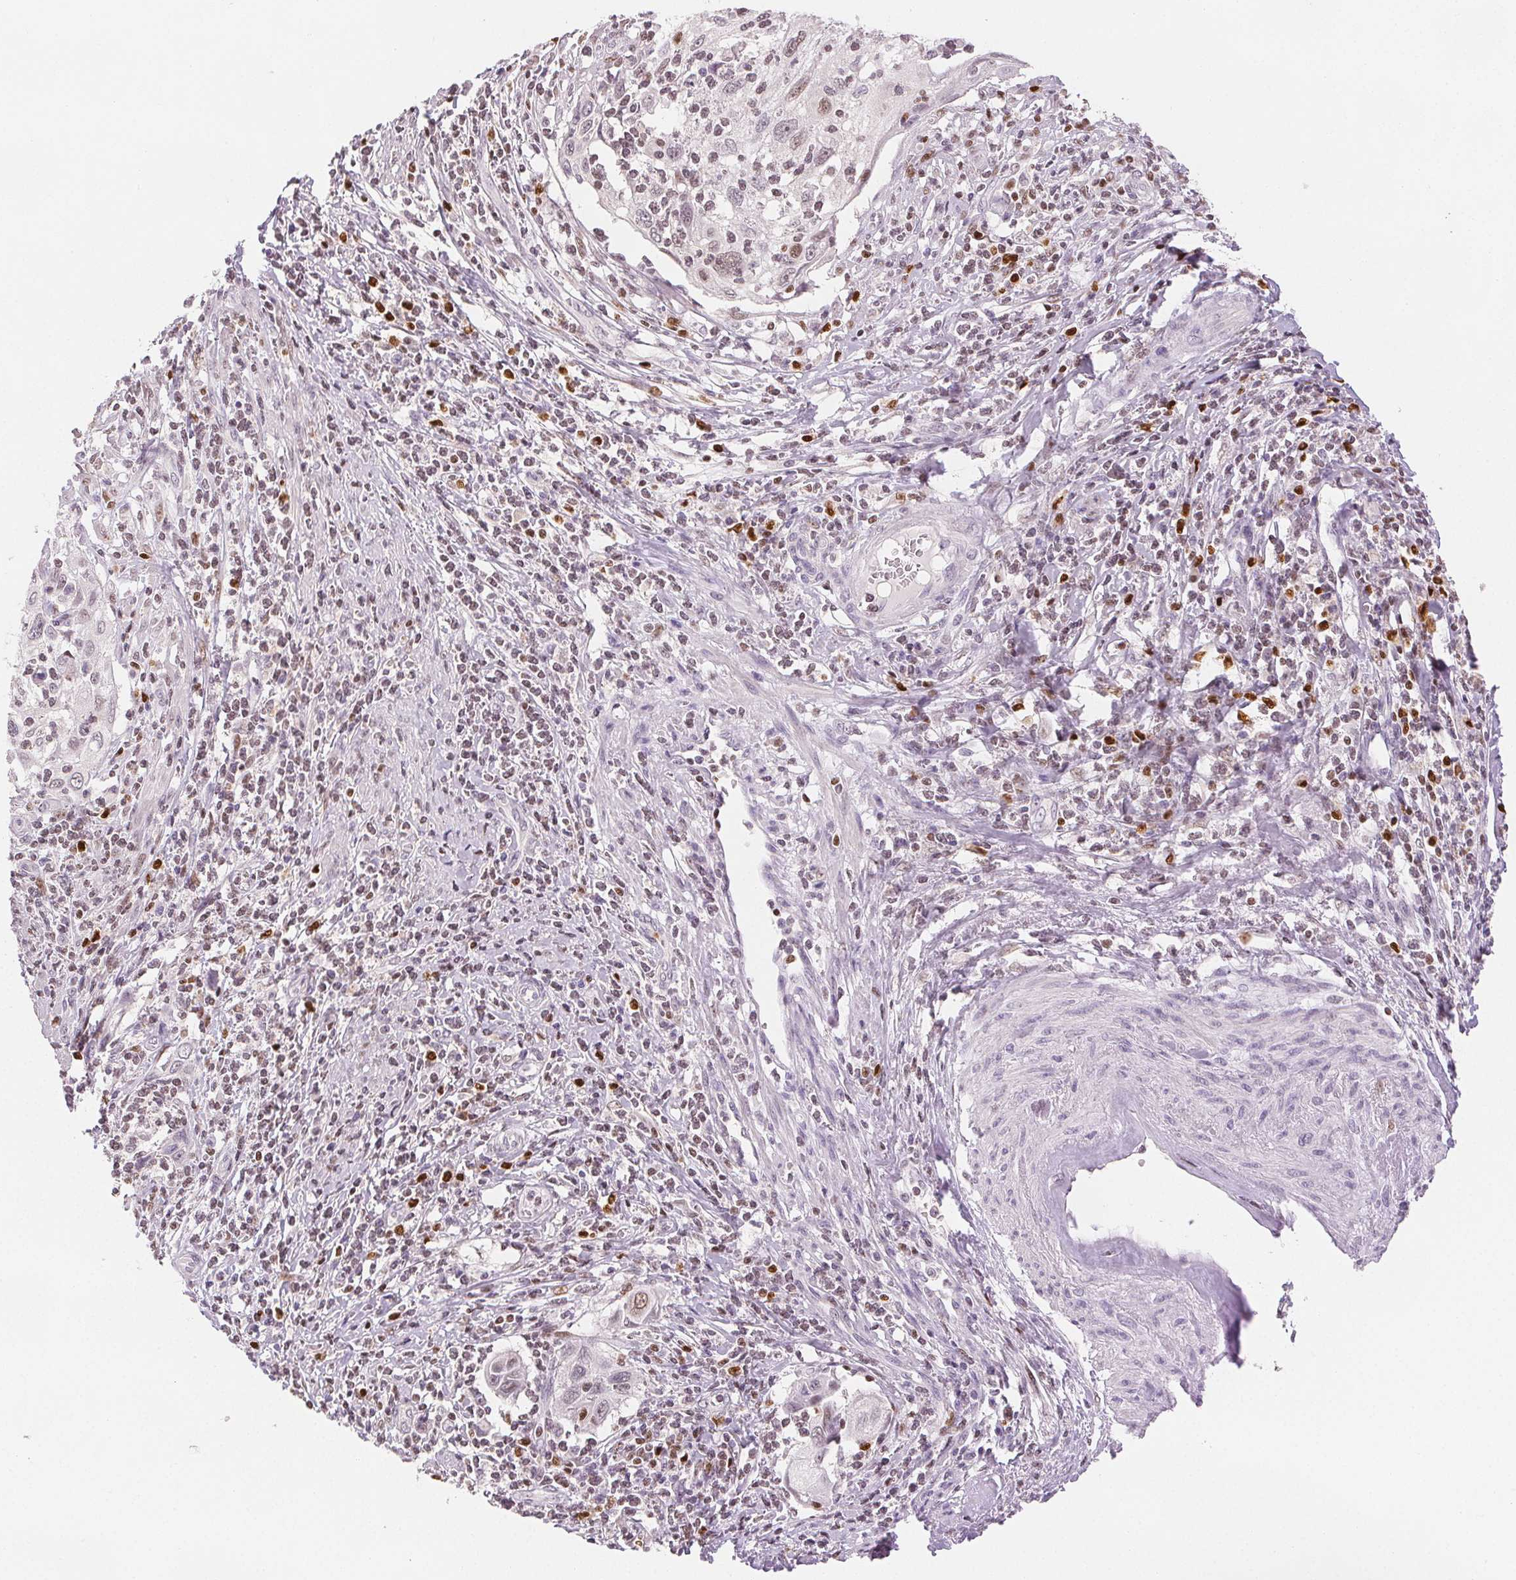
{"staining": {"intensity": "moderate", "quantity": "<25%", "location": "nuclear"}, "tissue": "cervical cancer", "cell_type": "Tumor cells", "image_type": "cancer", "snomed": [{"axis": "morphology", "description": "Squamous cell carcinoma, NOS"}, {"axis": "topography", "description": "Cervix"}], "caption": "Immunohistochemistry (IHC) histopathology image of neoplastic tissue: human squamous cell carcinoma (cervical) stained using immunohistochemistry (IHC) shows low levels of moderate protein expression localized specifically in the nuclear of tumor cells, appearing as a nuclear brown color.", "gene": "RUNX2", "patient": {"sex": "female", "age": 70}}